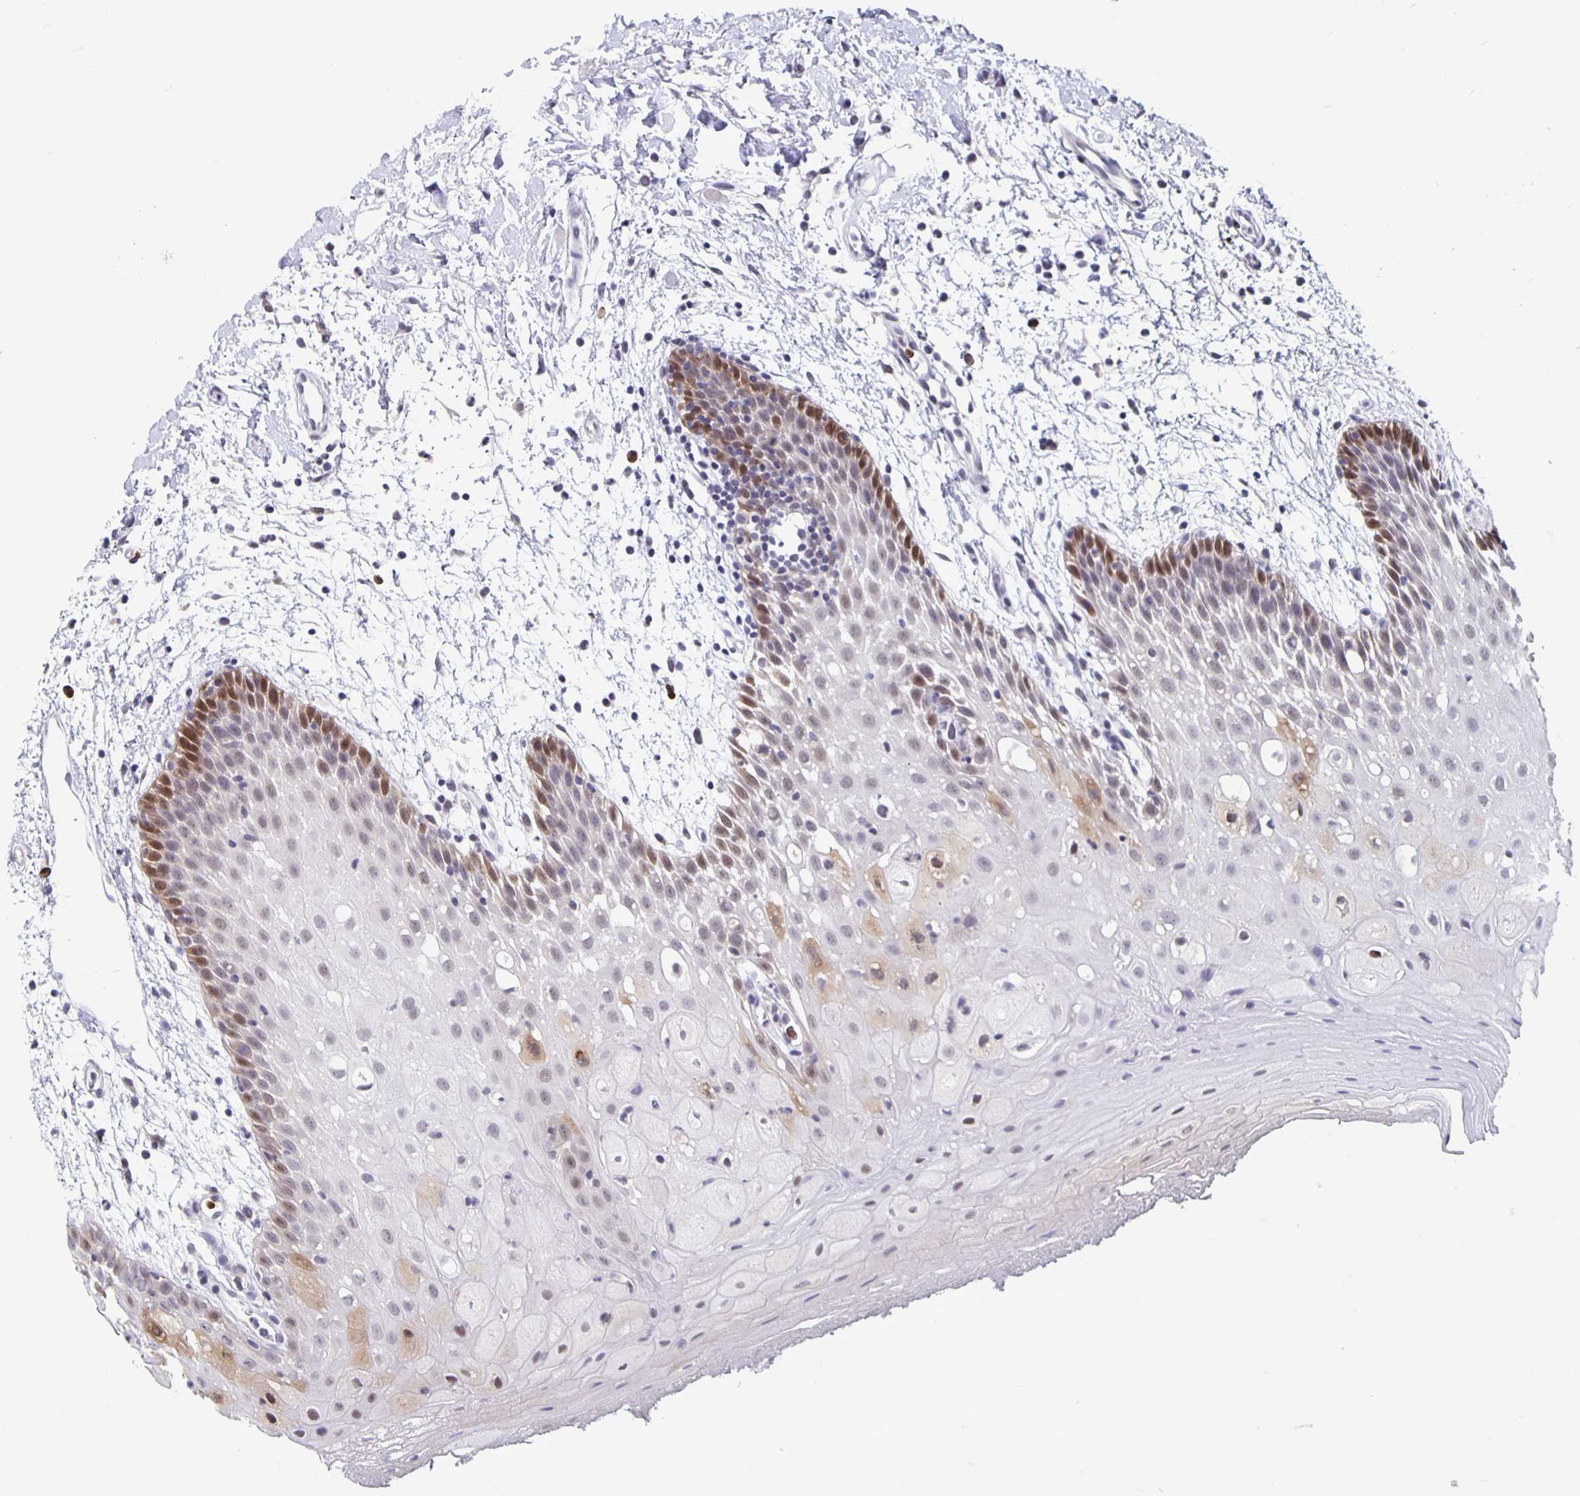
{"staining": {"intensity": "moderate", "quantity": "<25%", "location": "nuclear"}, "tissue": "oral mucosa", "cell_type": "Squamous epithelial cells", "image_type": "normal", "snomed": [{"axis": "morphology", "description": "Normal tissue, NOS"}, {"axis": "morphology", "description": "Squamous cell carcinoma, NOS"}, {"axis": "topography", "description": "Oral tissue"}, {"axis": "topography", "description": "Tounge, NOS"}, {"axis": "topography", "description": "Head-Neck"}], "caption": "Moderate nuclear expression is identified in approximately <25% of squamous epithelial cells in normal oral mucosa. The staining was performed using DAB, with brown indicating positive protein expression. Nuclei are stained blue with hematoxylin.", "gene": "ZNF691", "patient": {"sex": "male", "age": 62}}